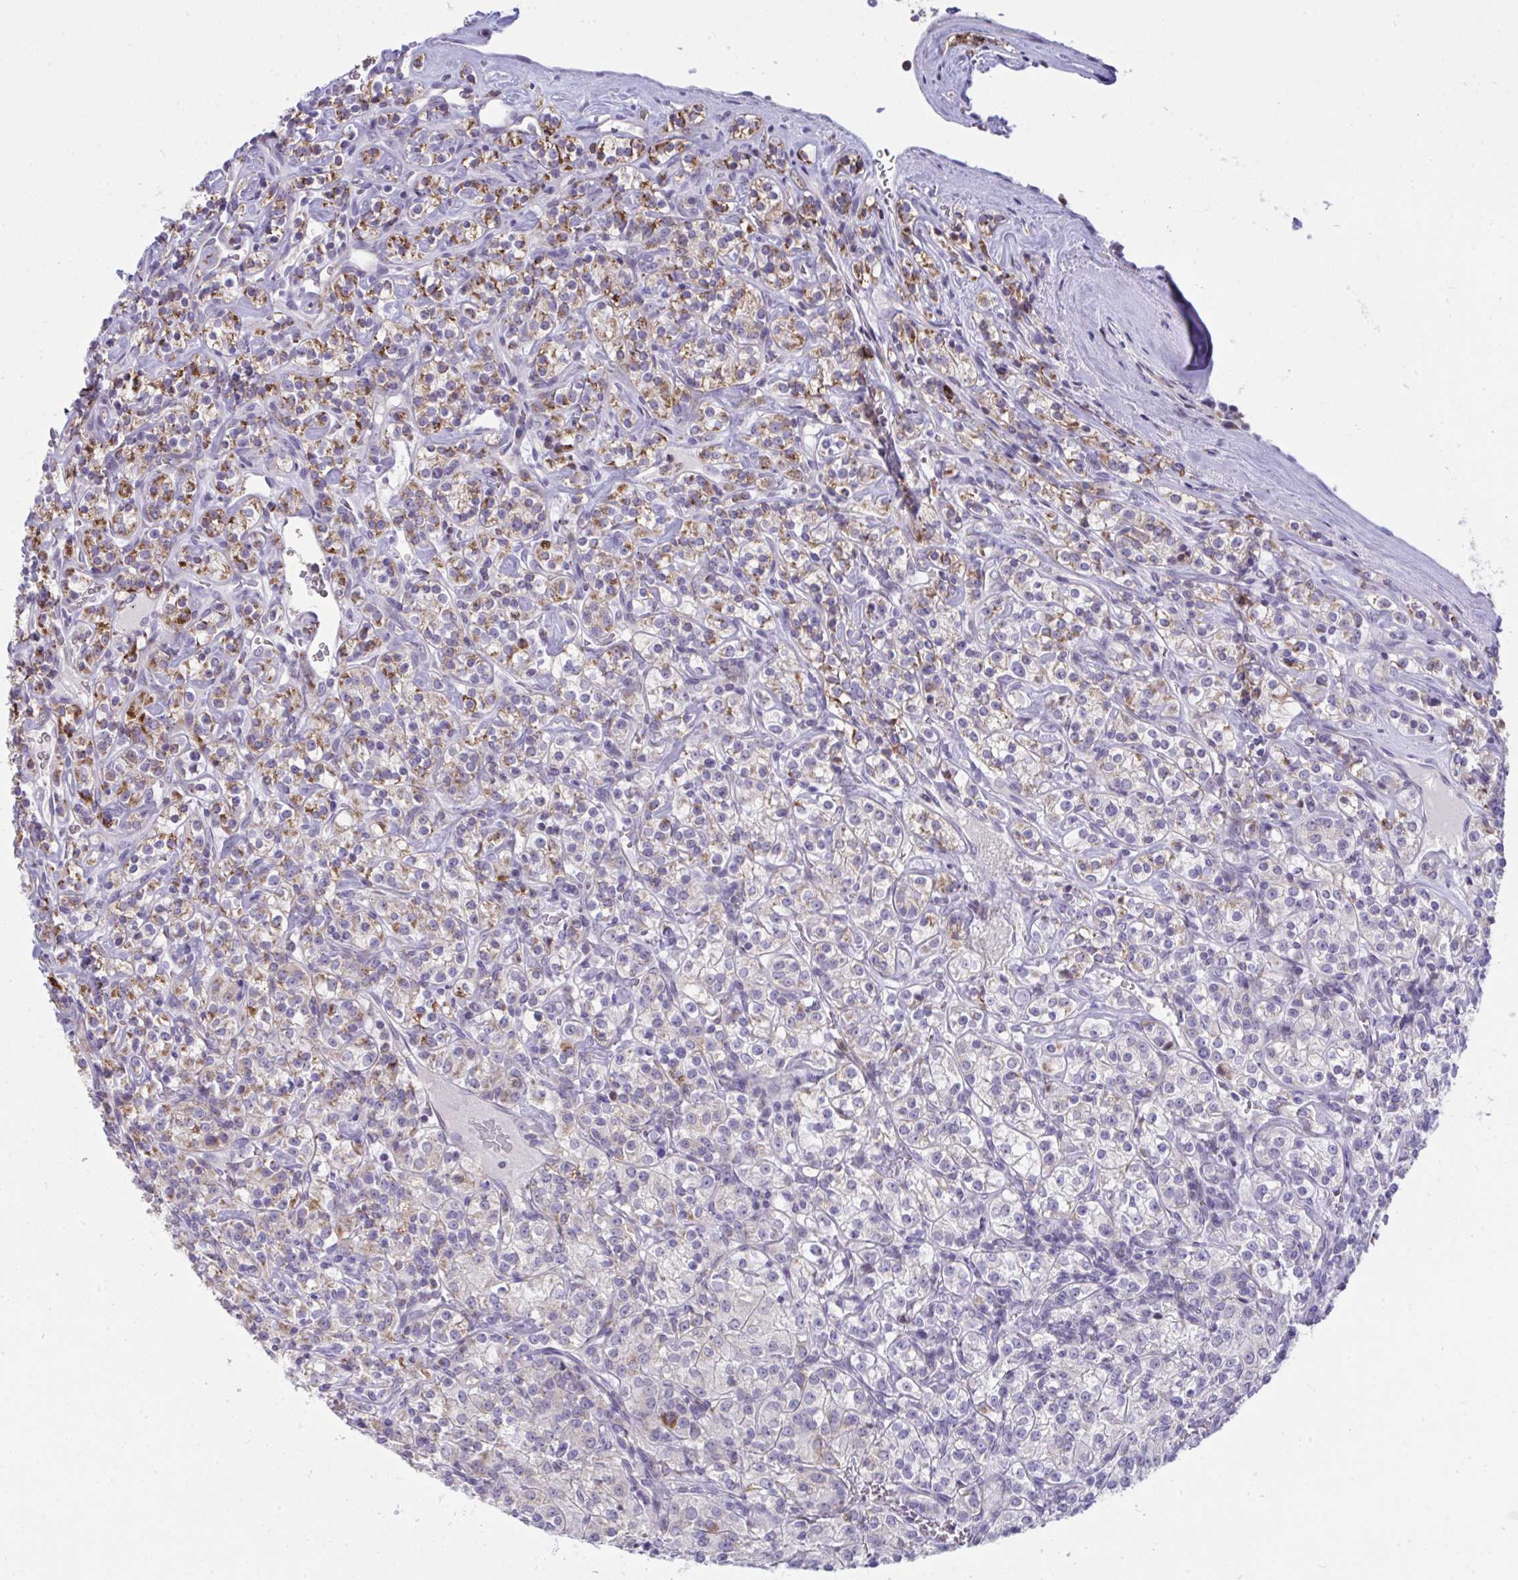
{"staining": {"intensity": "moderate", "quantity": "<25%", "location": "cytoplasmic/membranous"}, "tissue": "renal cancer", "cell_type": "Tumor cells", "image_type": "cancer", "snomed": [{"axis": "morphology", "description": "Adenocarcinoma, NOS"}, {"axis": "topography", "description": "Kidney"}], "caption": "The image exhibits immunohistochemical staining of renal adenocarcinoma. There is moderate cytoplasmic/membranous staining is identified in about <25% of tumor cells.", "gene": "PLA2G12B", "patient": {"sex": "male", "age": 77}}